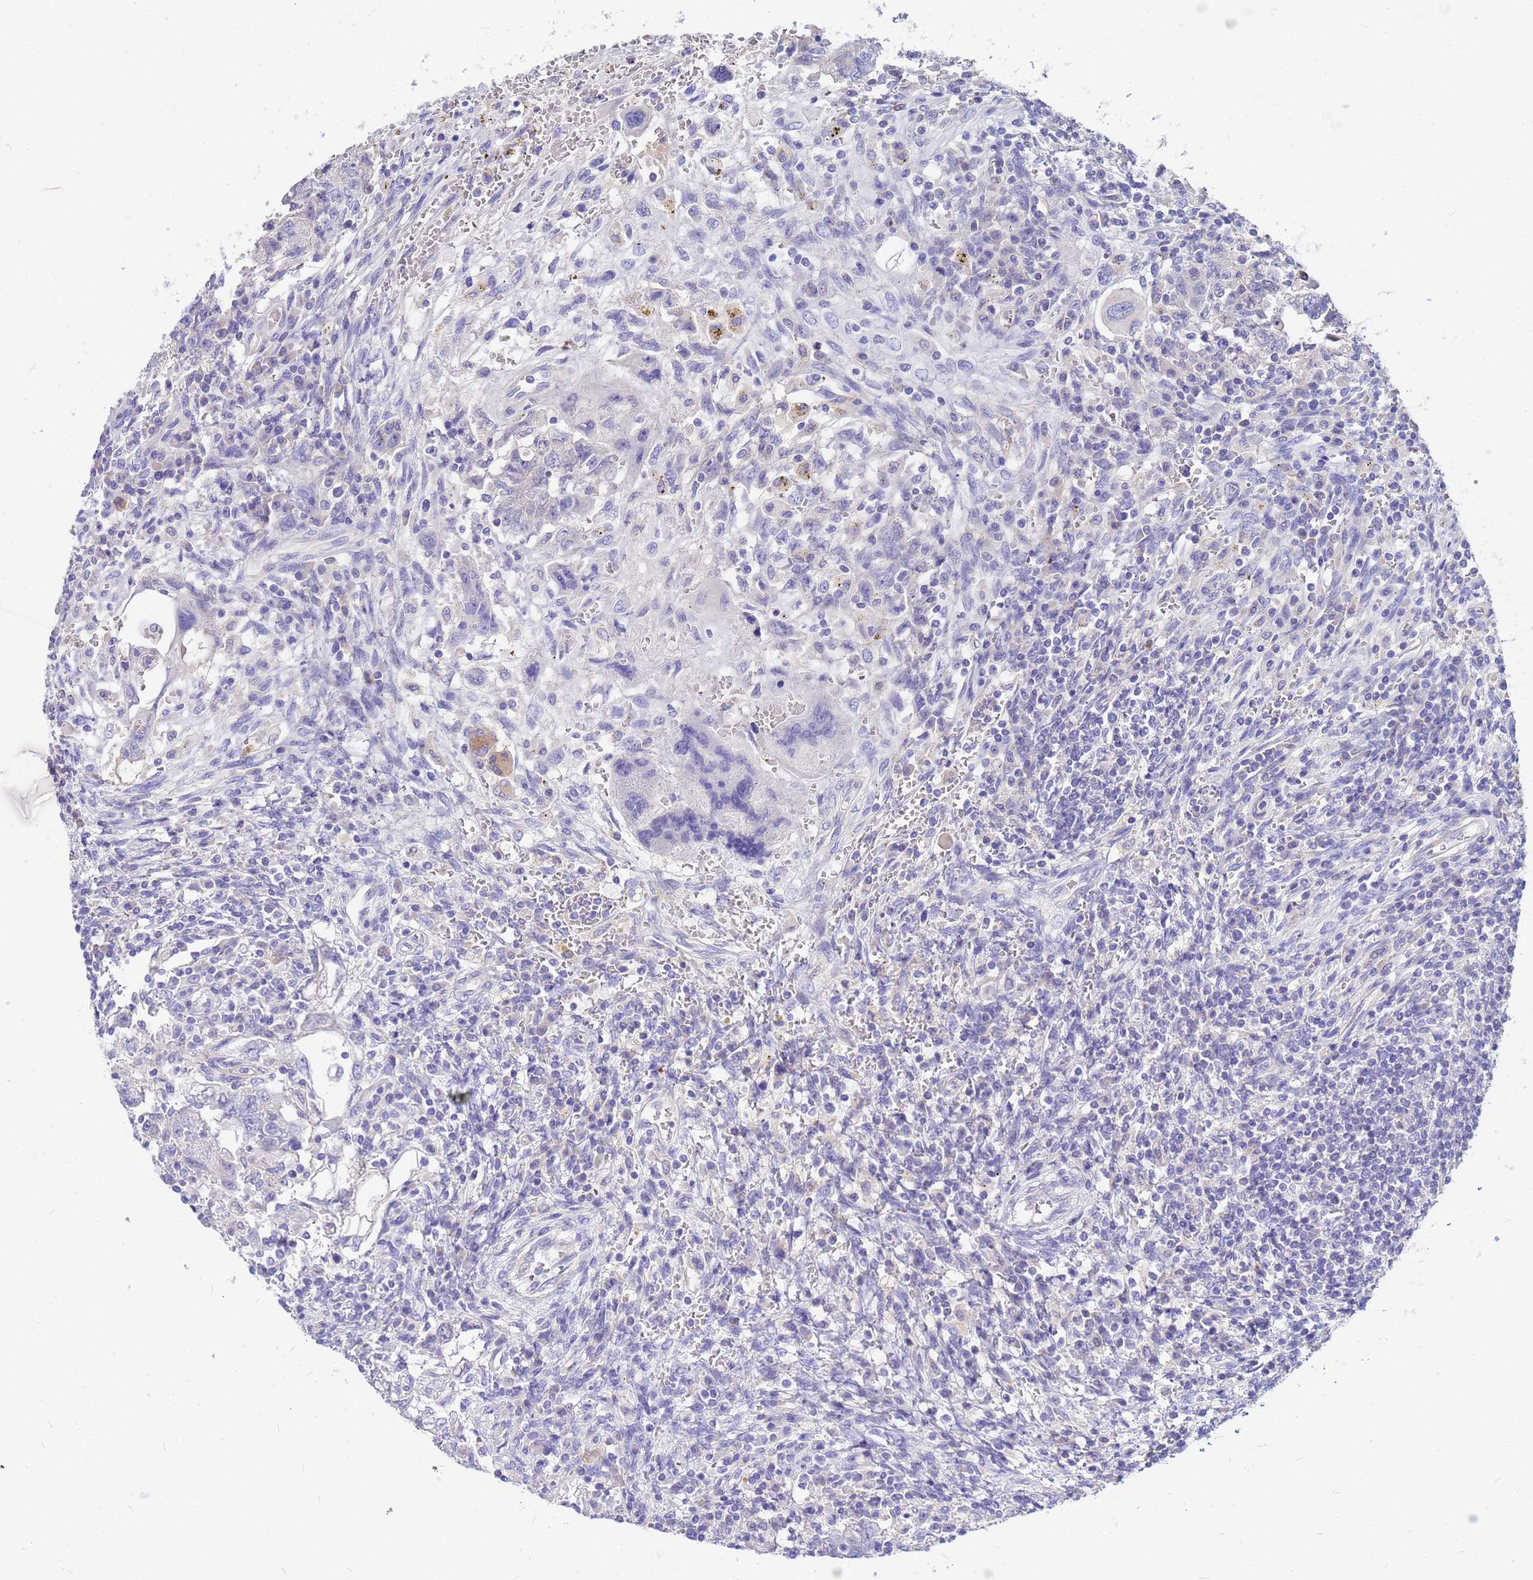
{"staining": {"intensity": "negative", "quantity": "none", "location": "none"}, "tissue": "testis cancer", "cell_type": "Tumor cells", "image_type": "cancer", "snomed": [{"axis": "morphology", "description": "Carcinoma, Embryonal, NOS"}, {"axis": "topography", "description": "Testis"}], "caption": "IHC of testis cancer (embryonal carcinoma) demonstrates no staining in tumor cells.", "gene": "DPRX", "patient": {"sex": "male", "age": 26}}